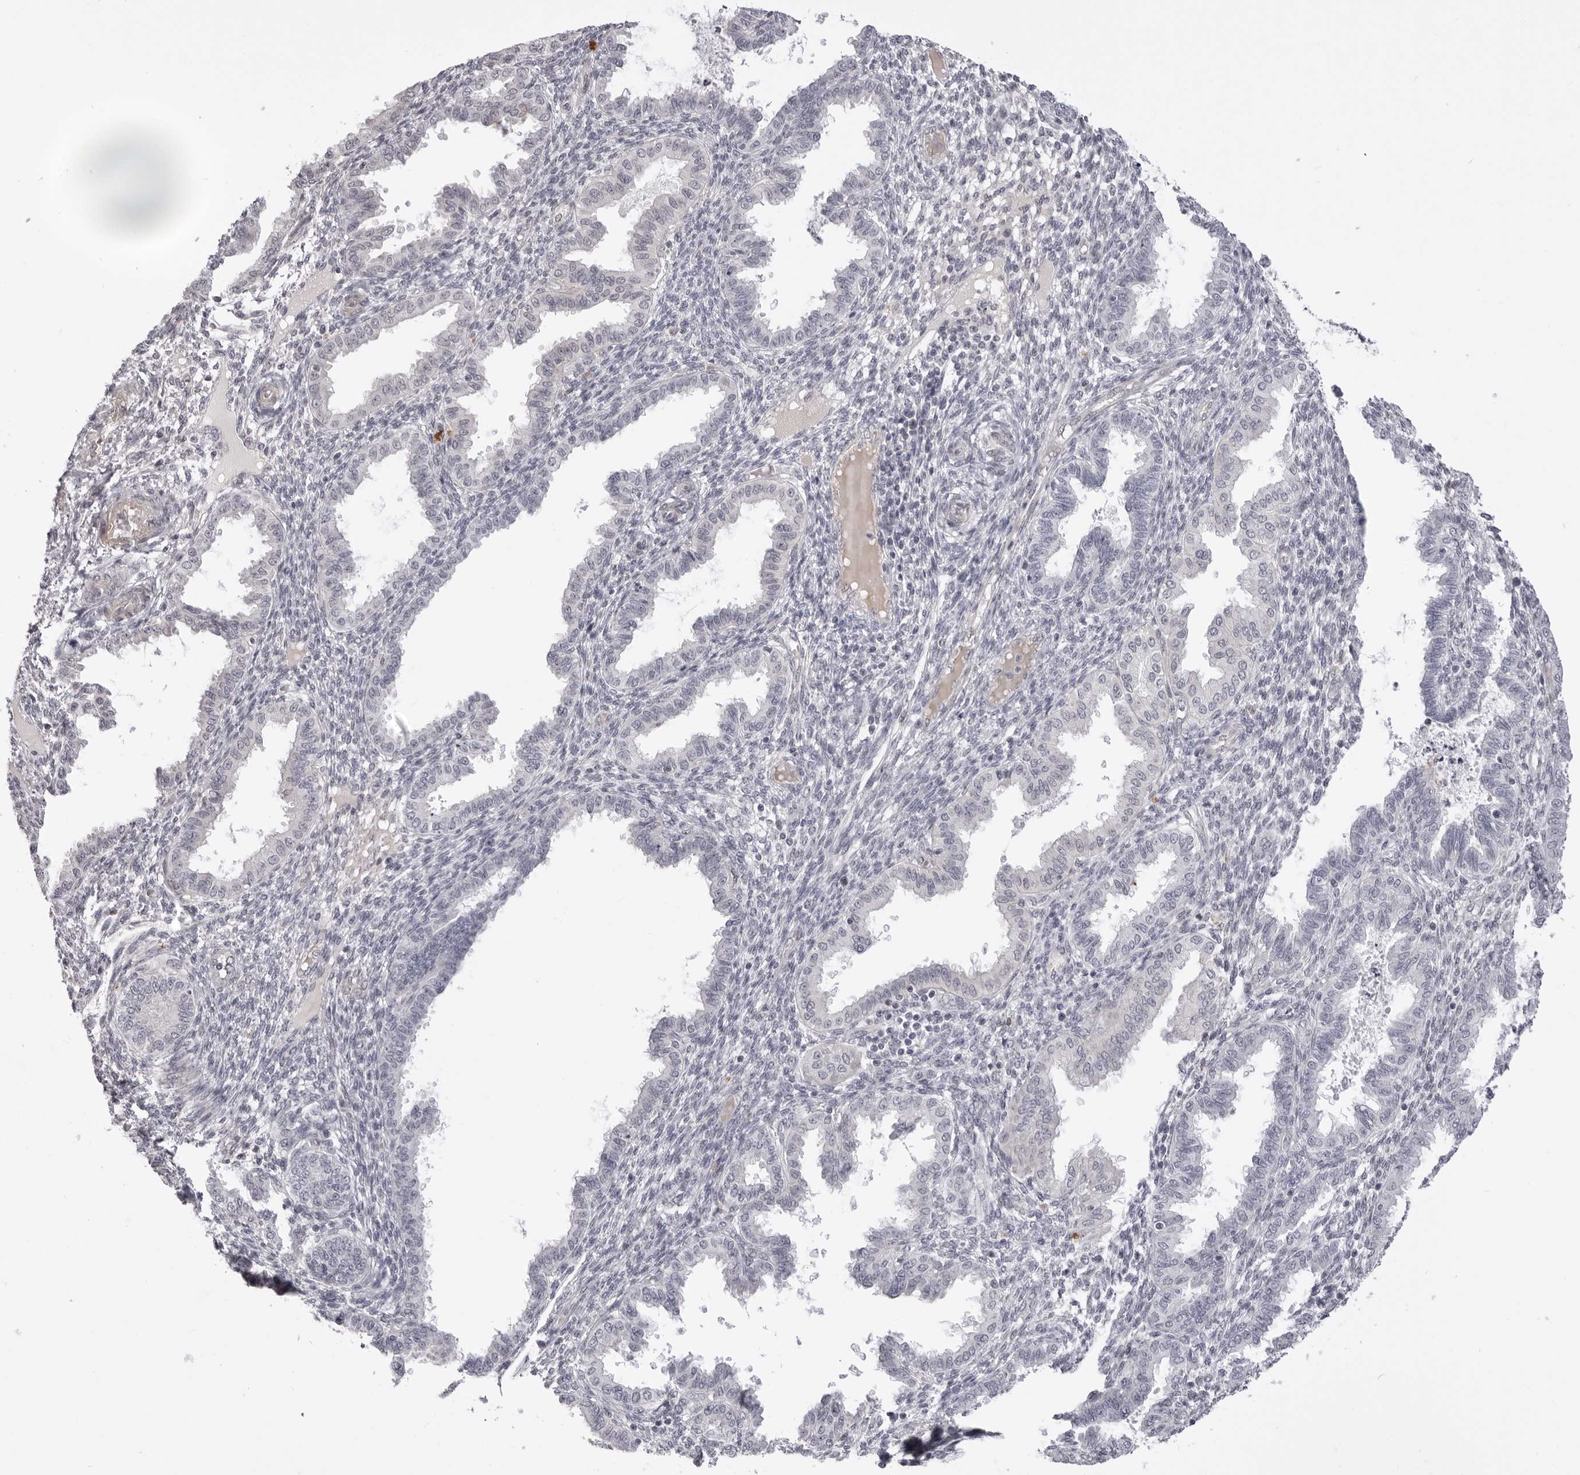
{"staining": {"intensity": "negative", "quantity": "none", "location": "none"}, "tissue": "endometrium", "cell_type": "Cells in endometrial stroma", "image_type": "normal", "snomed": [{"axis": "morphology", "description": "Normal tissue, NOS"}, {"axis": "topography", "description": "Endometrium"}], "caption": "An IHC photomicrograph of unremarkable endometrium is shown. There is no staining in cells in endometrial stroma of endometrium.", "gene": "SUGCT", "patient": {"sex": "female", "age": 33}}